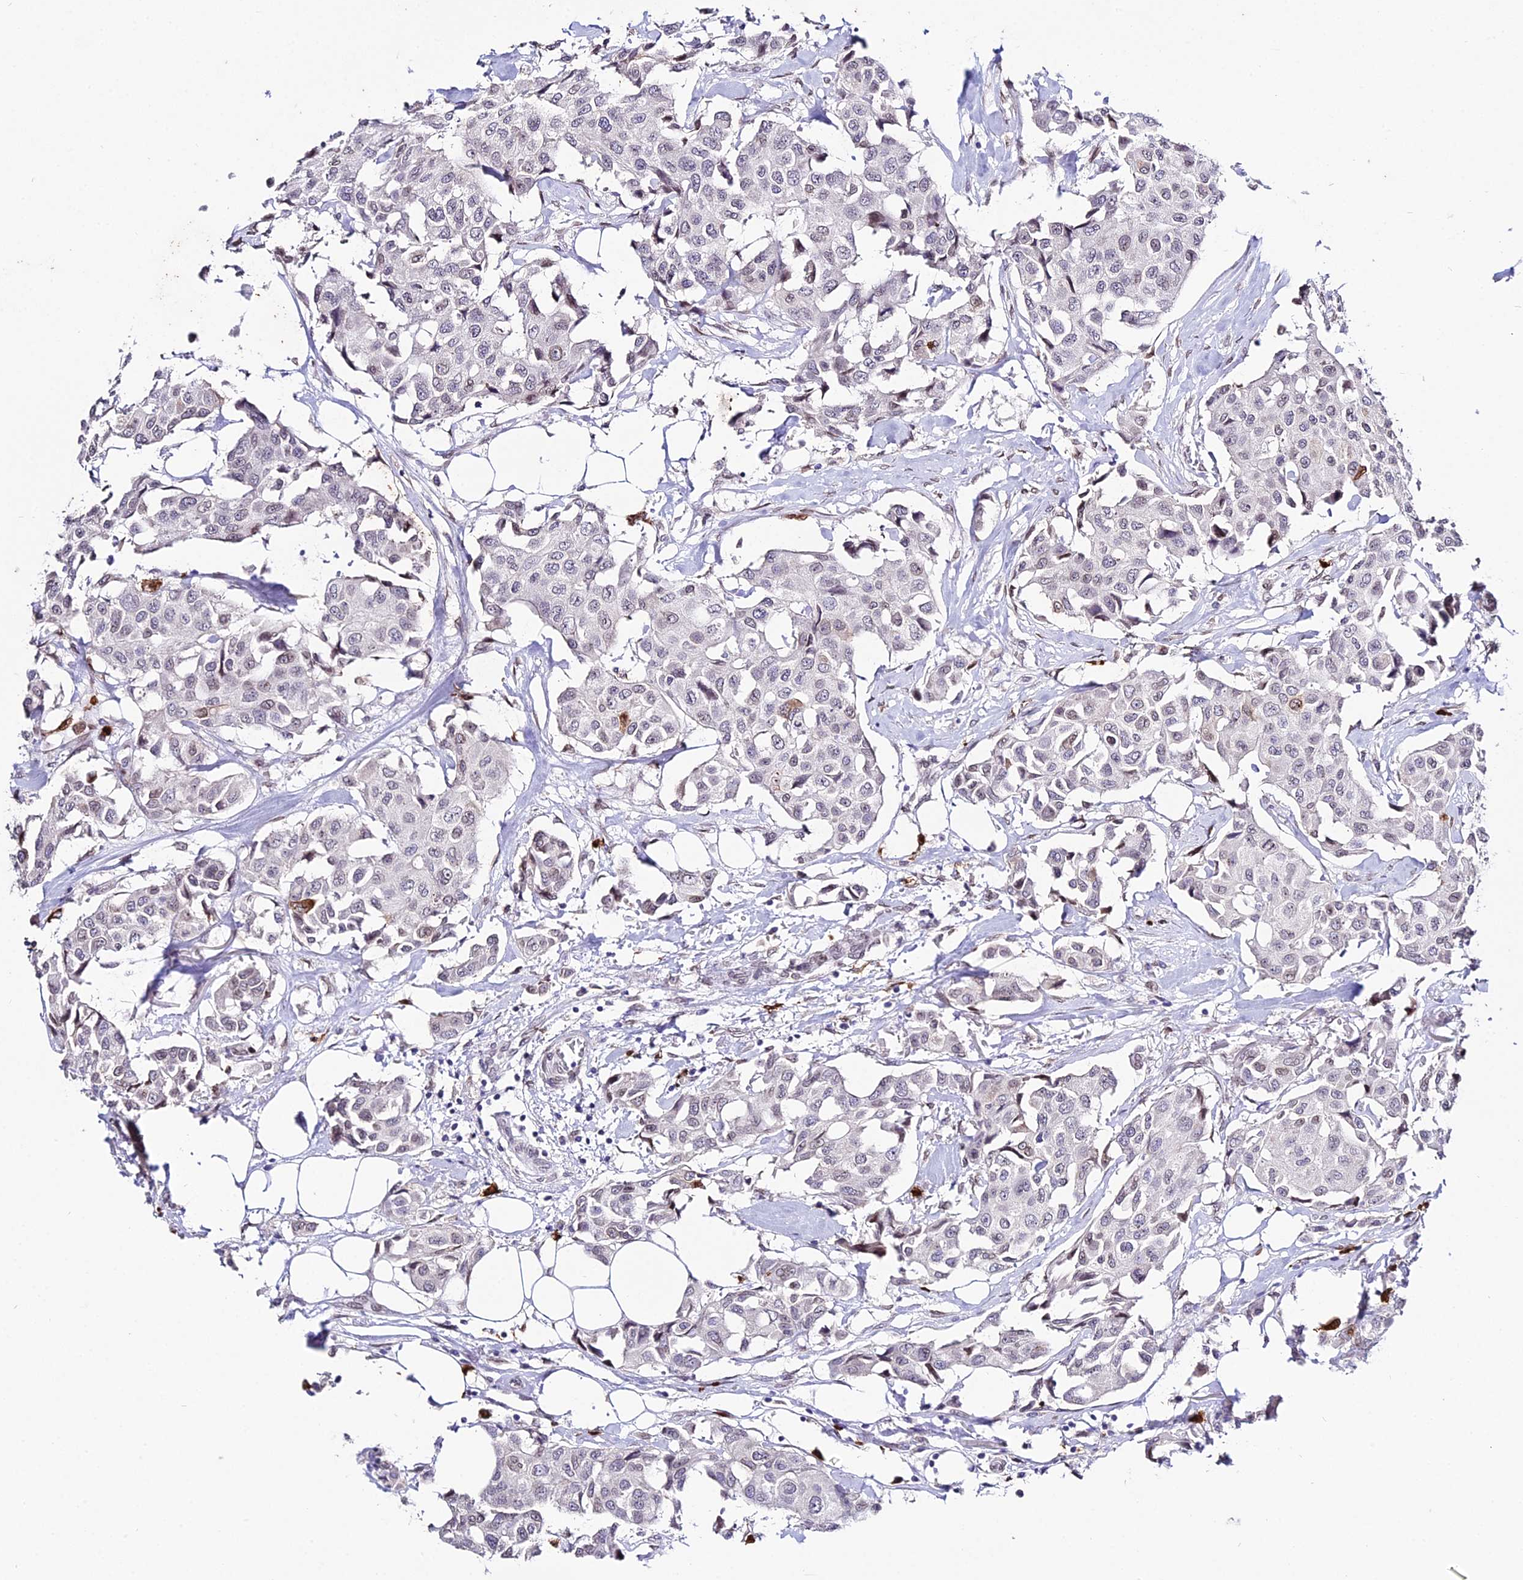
{"staining": {"intensity": "negative", "quantity": "none", "location": "none"}, "tissue": "breast cancer", "cell_type": "Tumor cells", "image_type": "cancer", "snomed": [{"axis": "morphology", "description": "Duct carcinoma"}, {"axis": "topography", "description": "Breast"}], "caption": "Immunohistochemical staining of human intraductal carcinoma (breast) exhibits no significant staining in tumor cells. The staining is performed using DAB (3,3'-diaminobenzidine) brown chromogen with nuclei counter-stained in using hematoxylin.", "gene": "MCM10", "patient": {"sex": "female", "age": 80}}